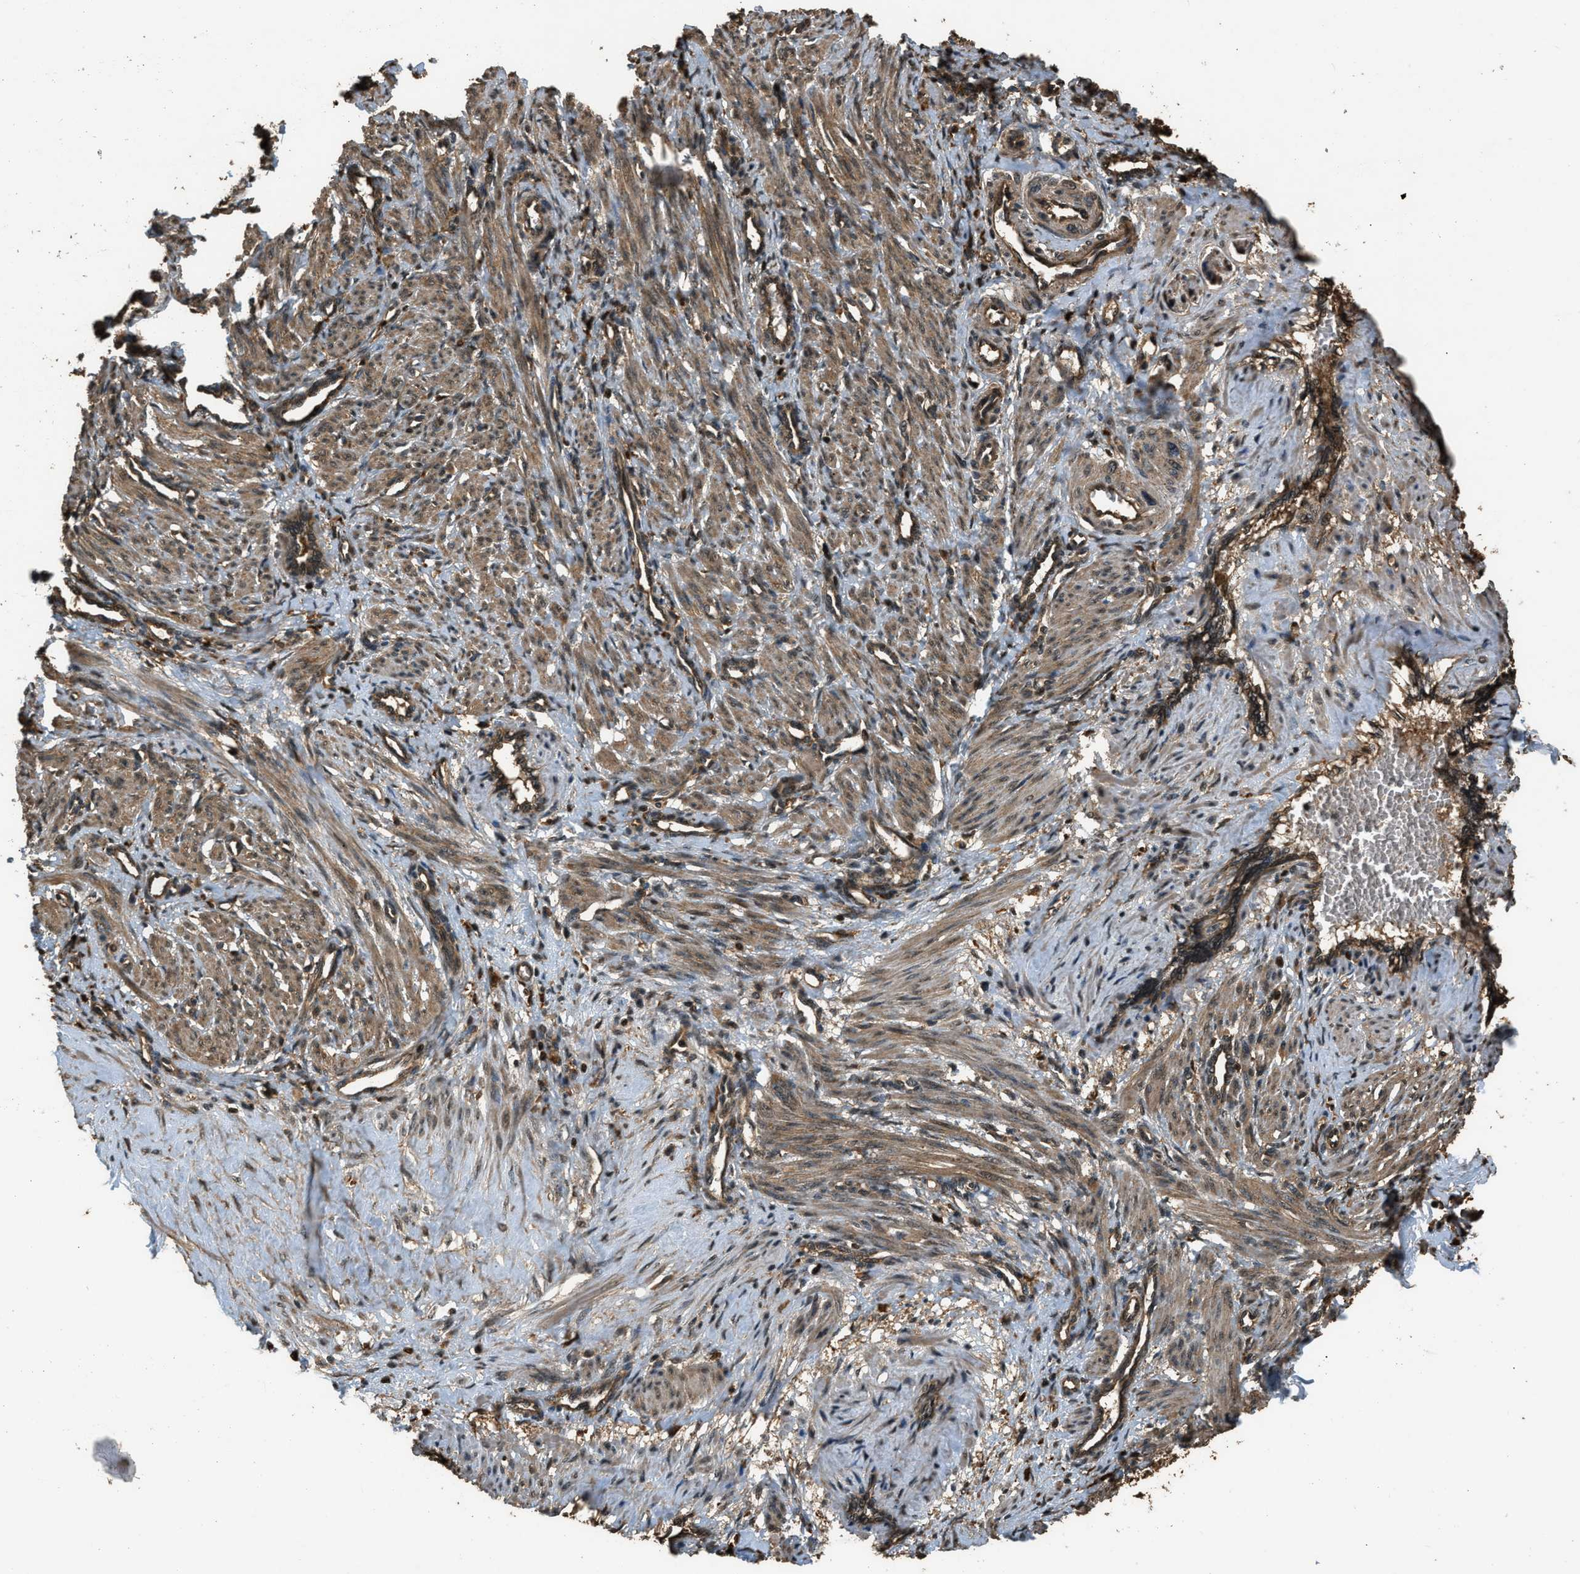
{"staining": {"intensity": "moderate", "quantity": ">75%", "location": "cytoplasmic/membranous,nuclear"}, "tissue": "smooth muscle", "cell_type": "Smooth muscle cells", "image_type": "normal", "snomed": [{"axis": "morphology", "description": "Normal tissue, NOS"}, {"axis": "topography", "description": "Endometrium"}], "caption": "Human smooth muscle stained for a protein (brown) shows moderate cytoplasmic/membranous,nuclear positive expression in about >75% of smooth muscle cells.", "gene": "RAP2A", "patient": {"sex": "female", "age": 33}}